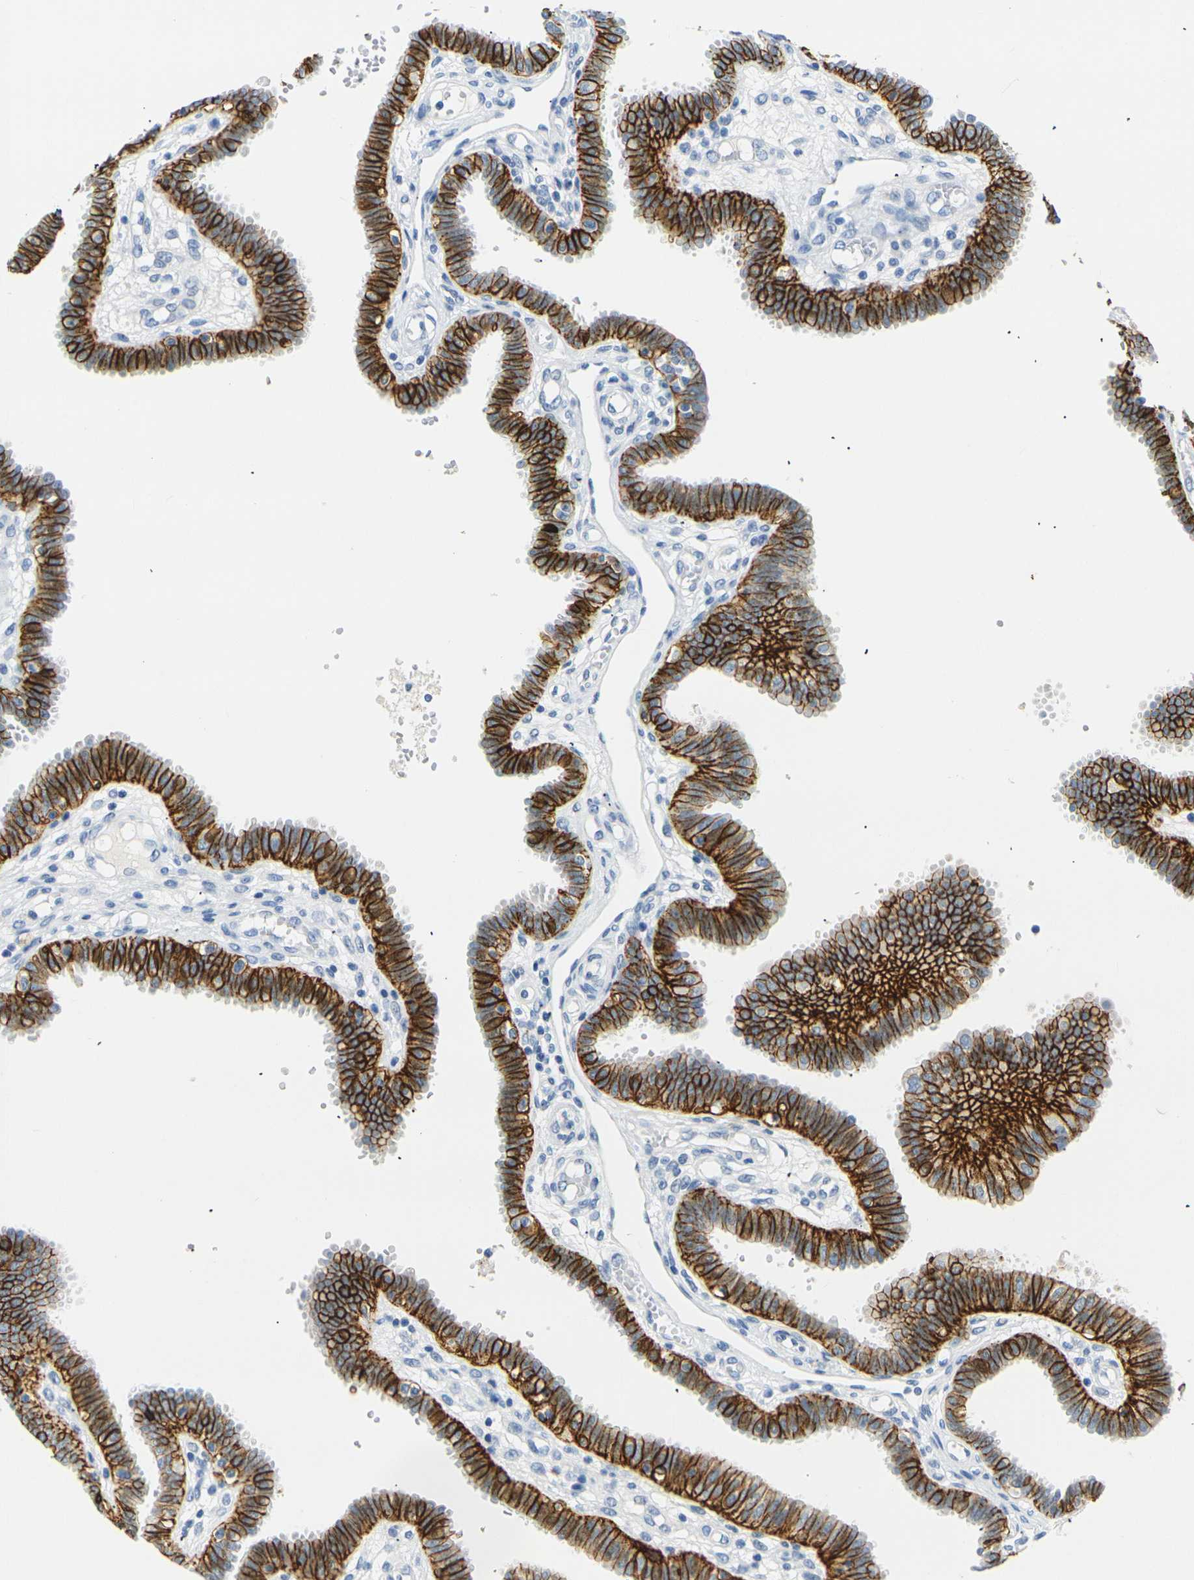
{"staining": {"intensity": "strong", "quantity": ">75%", "location": "cytoplasmic/membranous"}, "tissue": "fallopian tube", "cell_type": "Glandular cells", "image_type": "normal", "snomed": [{"axis": "morphology", "description": "Normal tissue, NOS"}, {"axis": "topography", "description": "Fallopian tube"}], "caption": "Protein staining exhibits strong cytoplasmic/membranous expression in approximately >75% of glandular cells in benign fallopian tube.", "gene": "CLDN7", "patient": {"sex": "female", "age": 32}}